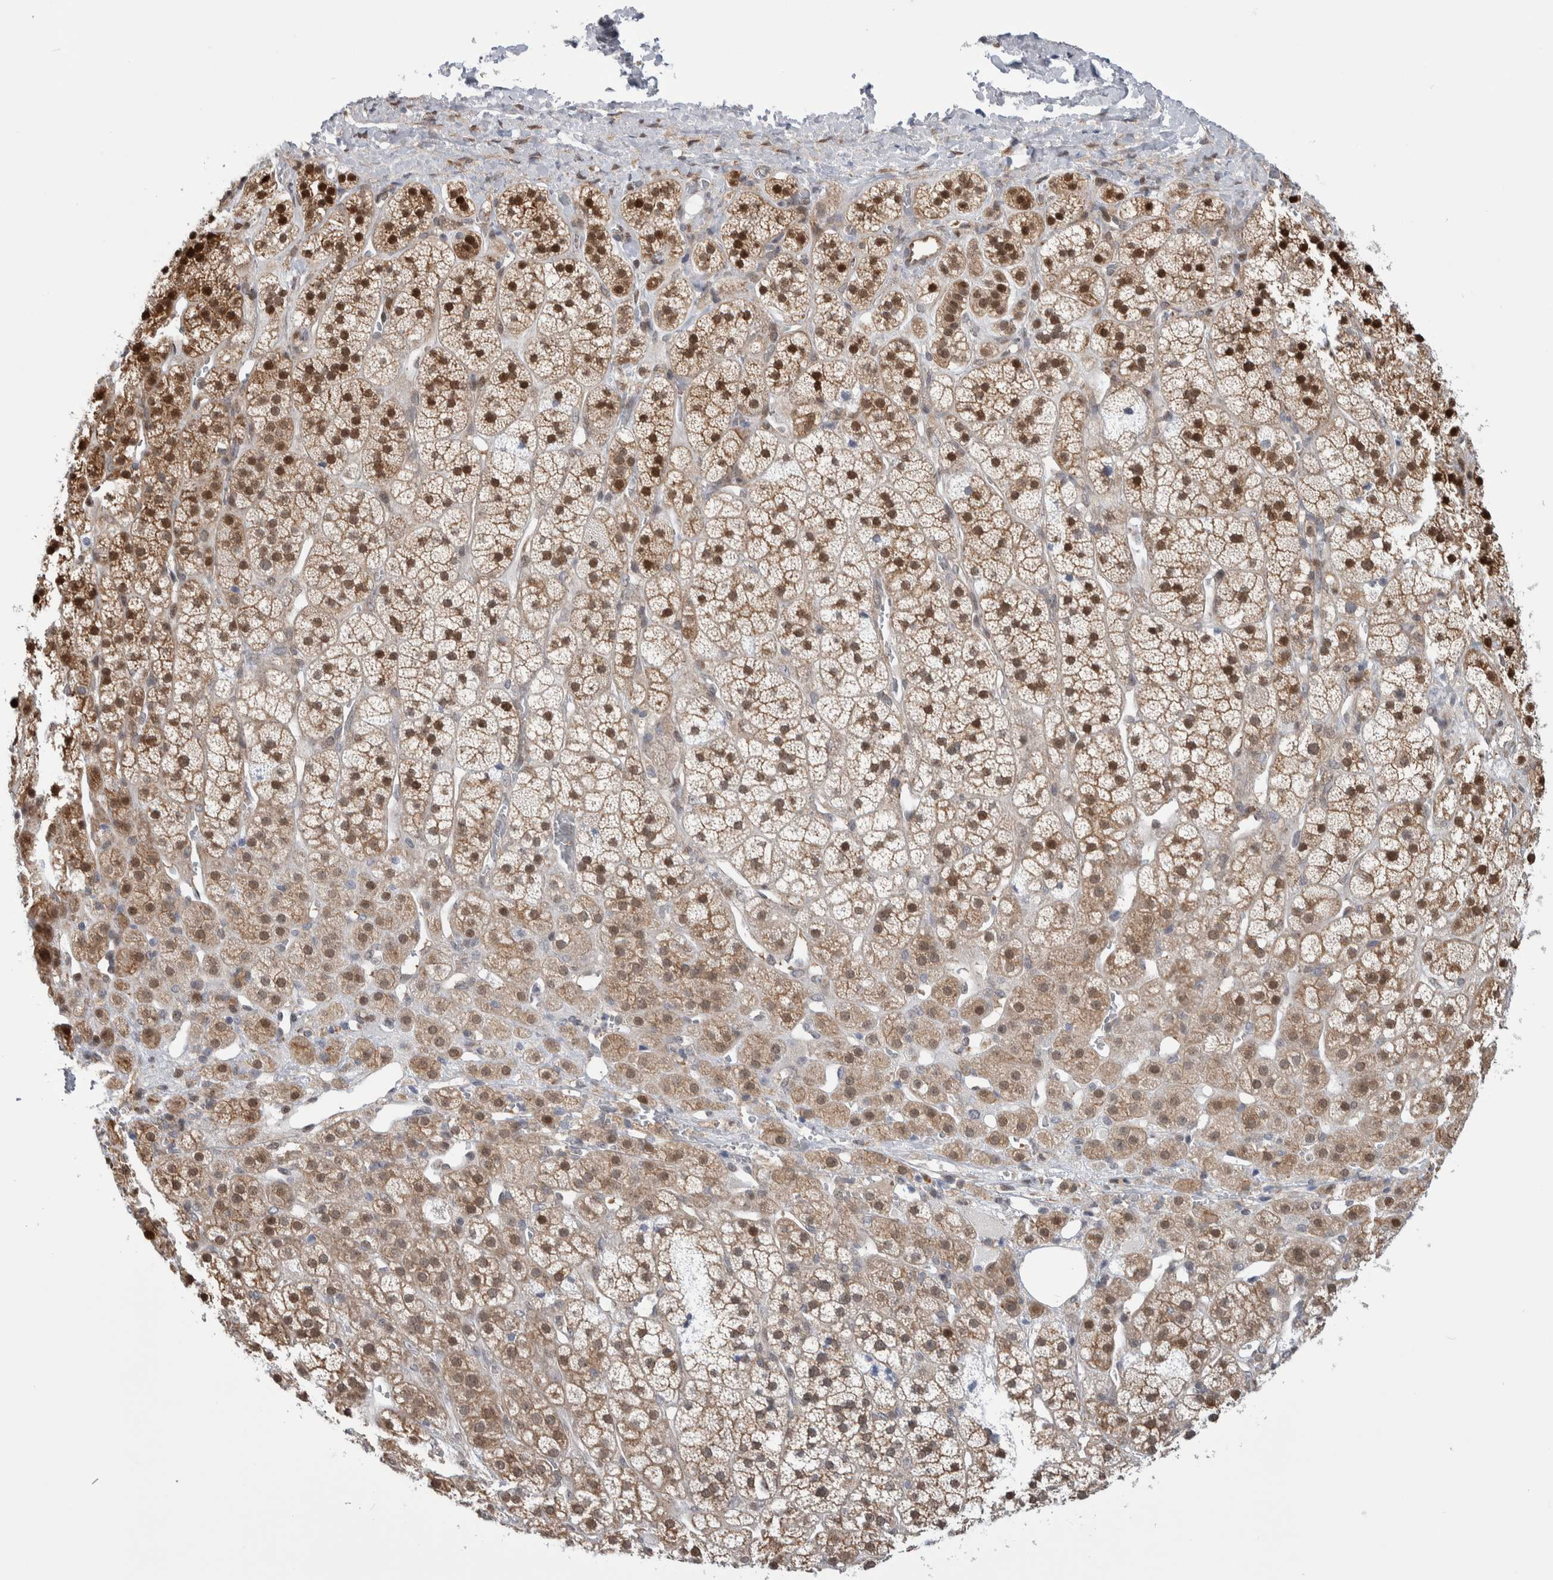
{"staining": {"intensity": "moderate", "quantity": ">75%", "location": "cytoplasmic/membranous,nuclear"}, "tissue": "adrenal gland", "cell_type": "Glandular cells", "image_type": "normal", "snomed": [{"axis": "morphology", "description": "Normal tissue, NOS"}, {"axis": "topography", "description": "Adrenal gland"}], "caption": "Immunohistochemical staining of unremarkable adrenal gland displays >75% levels of moderate cytoplasmic/membranous,nuclear protein staining in approximately >75% of glandular cells.", "gene": "PTPA", "patient": {"sex": "male", "age": 56}}